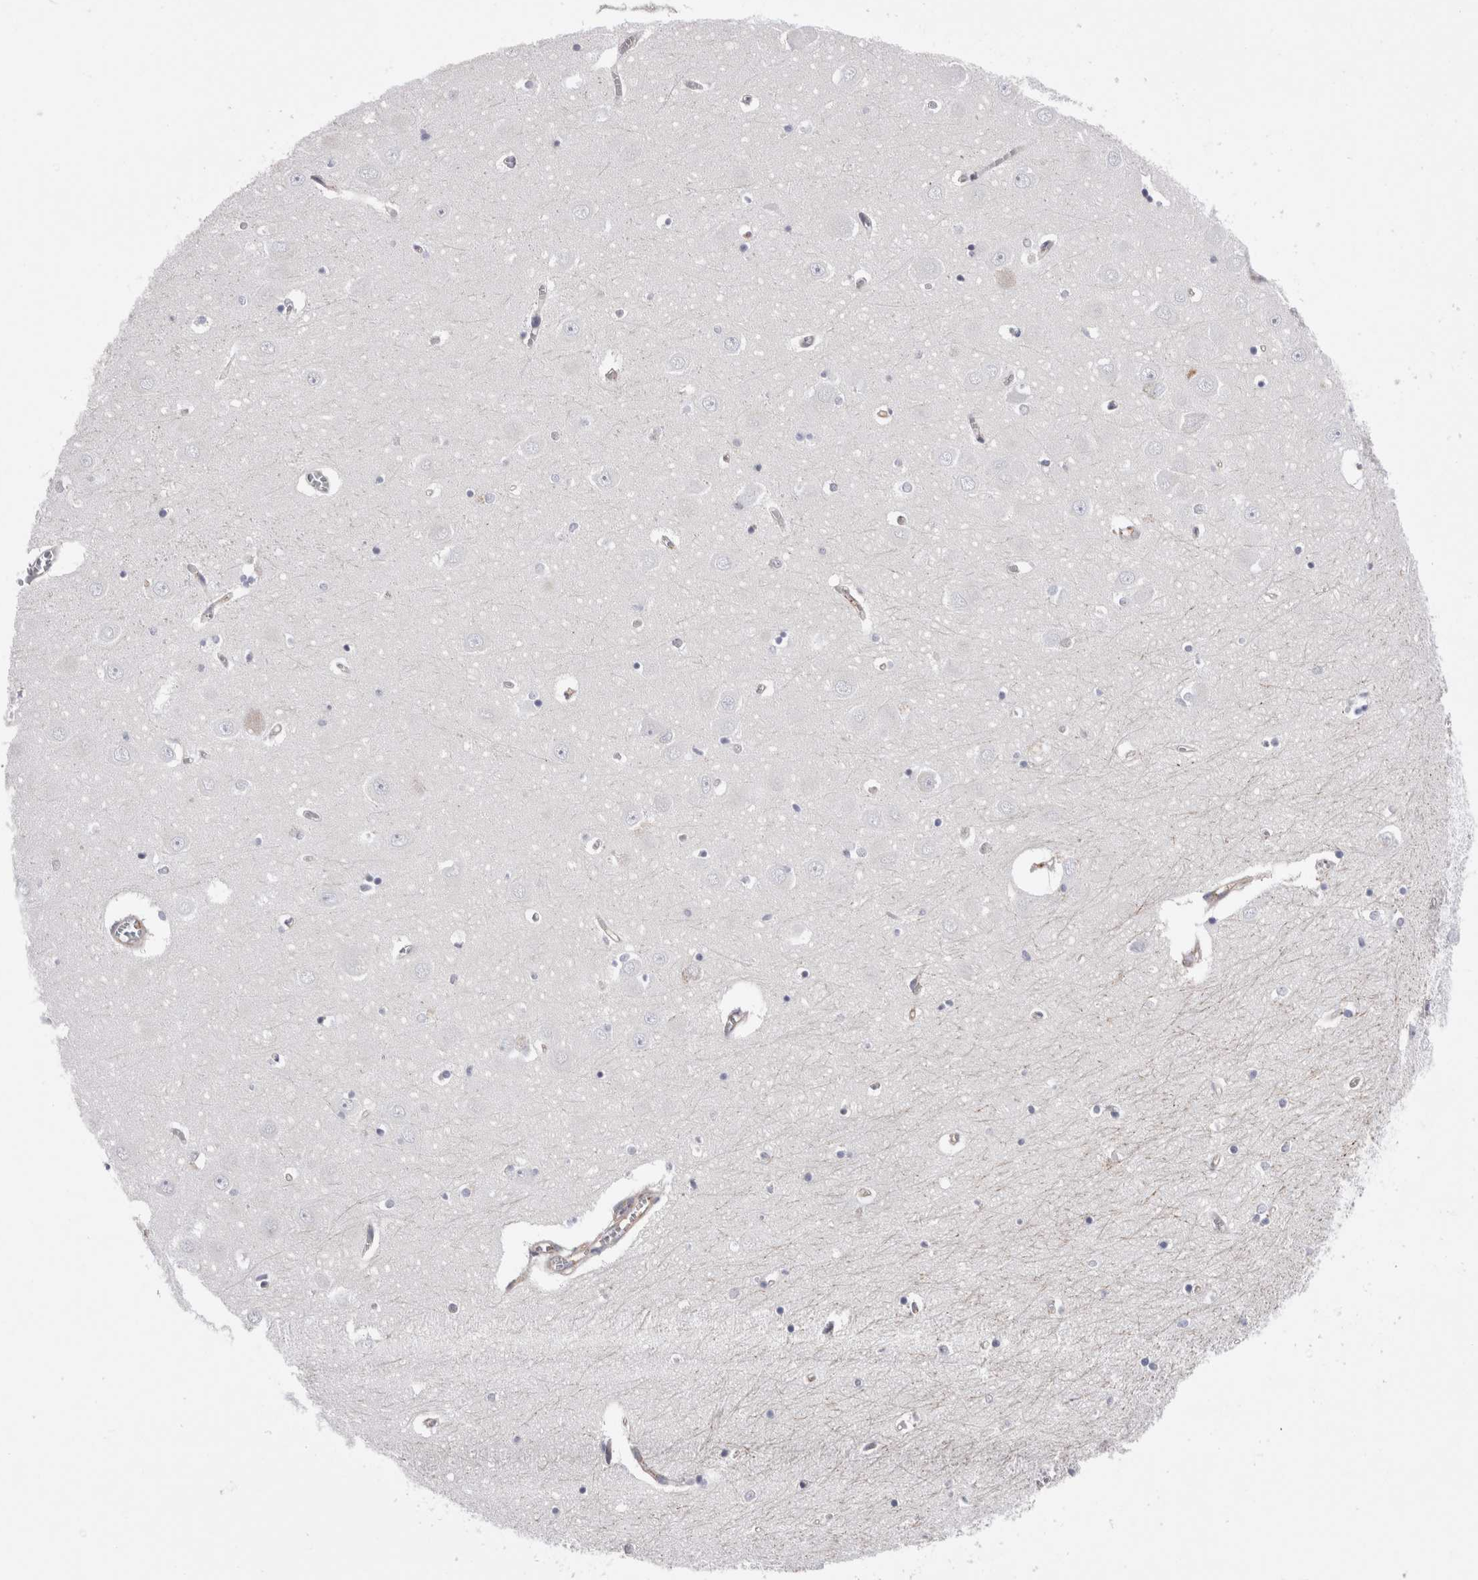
{"staining": {"intensity": "negative", "quantity": "none", "location": "none"}, "tissue": "hippocampus", "cell_type": "Glial cells", "image_type": "normal", "snomed": [{"axis": "morphology", "description": "Normal tissue, NOS"}, {"axis": "topography", "description": "Hippocampus"}], "caption": "This is a photomicrograph of immunohistochemistry staining of benign hippocampus, which shows no expression in glial cells.", "gene": "RAB11FIP1", "patient": {"sex": "male", "age": 70}}